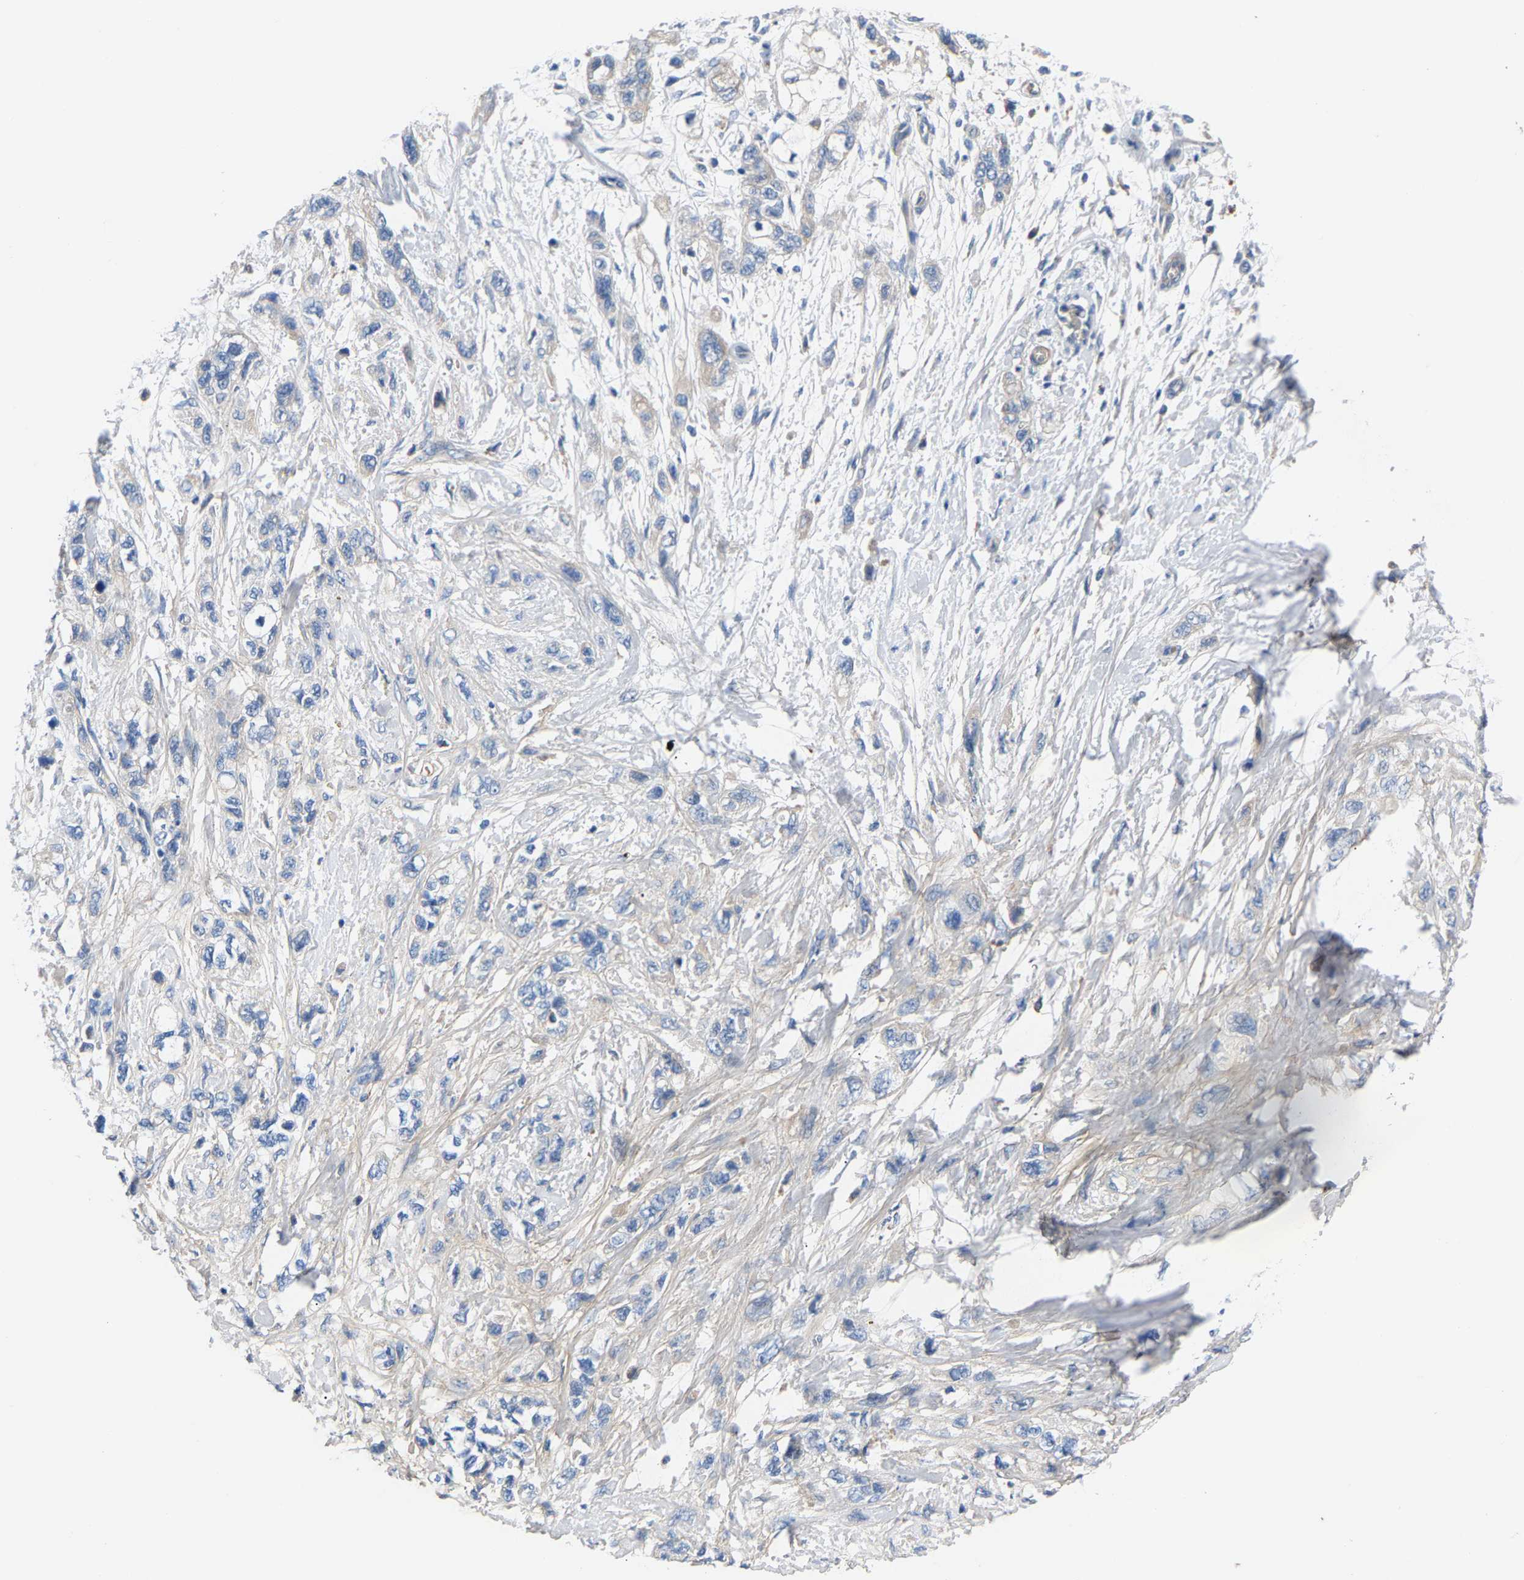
{"staining": {"intensity": "negative", "quantity": "none", "location": "none"}, "tissue": "pancreatic cancer", "cell_type": "Tumor cells", "image_type": "cancer", "snomed": [{"axis": "morphology", "description": "Adenocarcinoma, NOS"}, {"axis": "topography", "description": "Pancreas"}], "caption": "This micrograph is of pancreatic cancer (adenocarcinoma) stained with immunohistochemistry (IHC) to label a protein in brown with the nuclei are counter-stained blue. There is no staining in tumor cells. (DAB (3,3'-diaminobenzidine) immunohistochemistry visualized using brightfield microscopy, high magnification).", "gene": "CCDC171", "patient": {"sex": "male", "age": 74}}